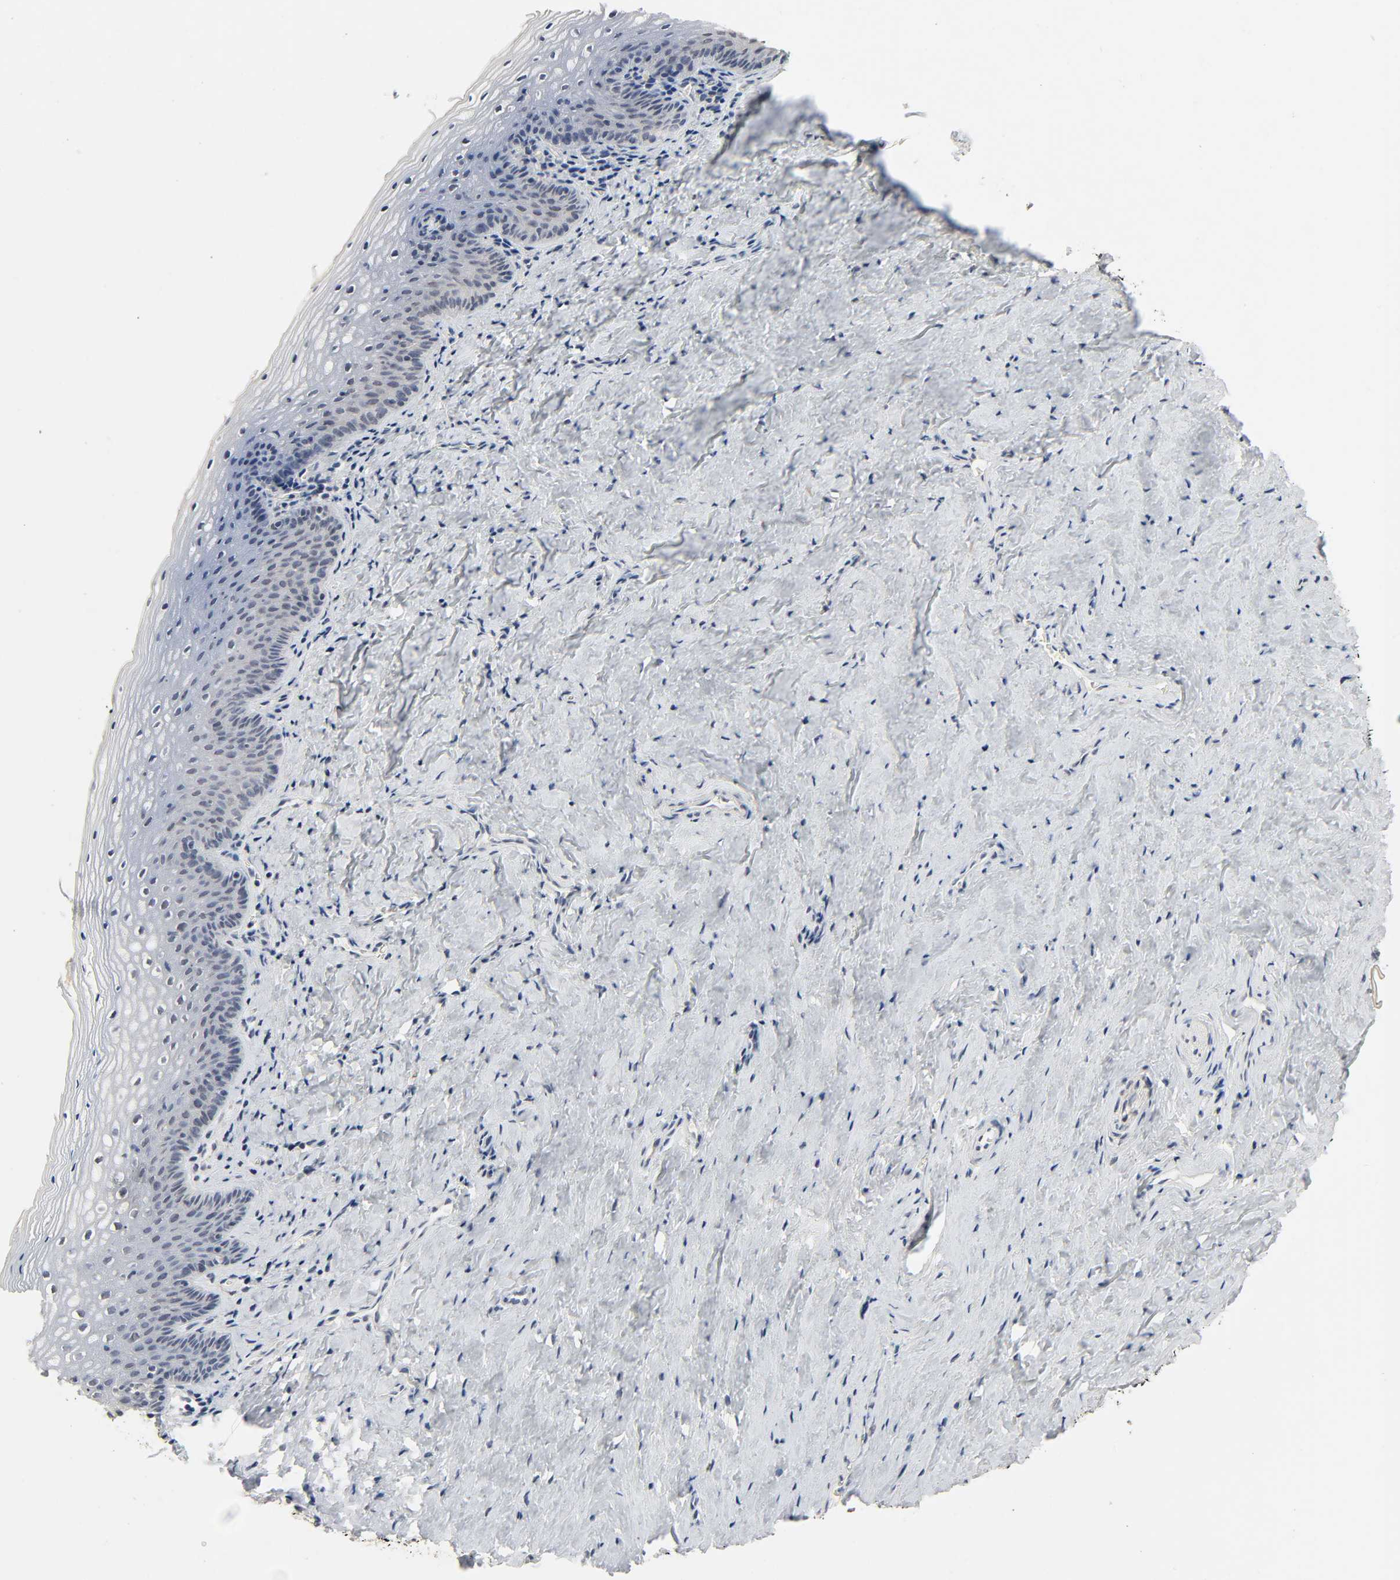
{"staining": {"intensity": "weak", "quantity": "<25%", "location": "cytoplasmic/membranous,nuclear"}, "tissue": "vagina", "cell_type": "Squamous epithelial cells", "image_type": "normal", "snomed": [{"axis": "morphology", "description": "Normal tissue, NOS"}, {"axis": "topography", "description": "Vagina"}], "caption": "This is an immunohistochemistry photomicrograph of unremarkable human vagina. There is no expression in squamous epithelial cells.", "gene": "MAPKAPK5", "patient": {"sex": "female", "age": 46}}